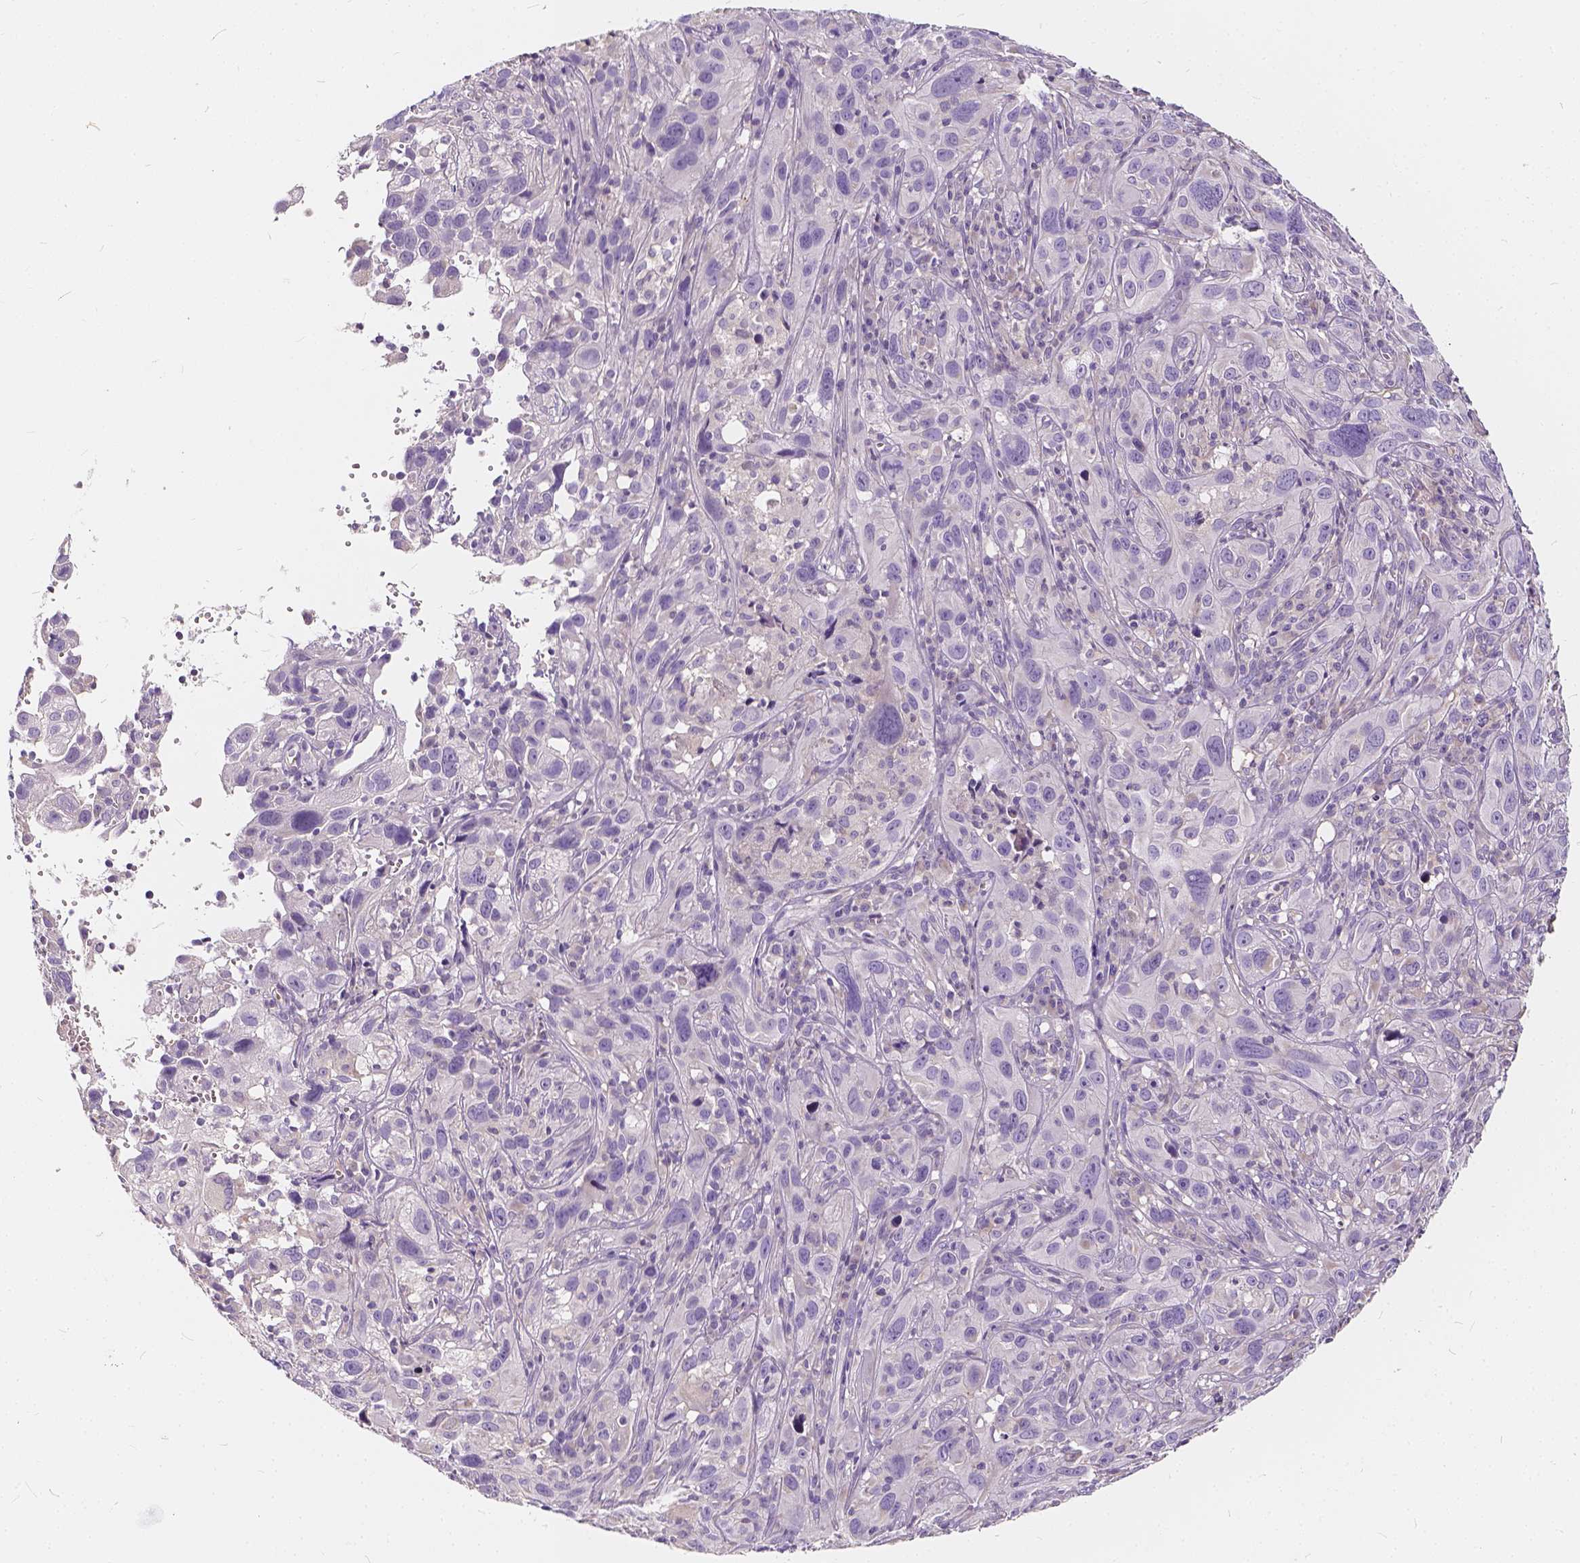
{"staining": {"intensity": "negative", "quantity": "none", "location": "none"}, "tissue": "cervical cancer", "cell_type": "Tumor cells", "image_type": "cancer", "snomed": [{"axis": "morphology", "description": "Squamous cell carcinoma, NOS"}, {"axis": "topography", "description": "Cervix"}], "caption": "A high-resolution photomicrograph shows immunohistochemistry staining of squamous cell carcinoma (cervical), which shows no significant expression in tumor cells.", "gene": "KIAA0513", "patient": {"sex": "female", "age": 37}}